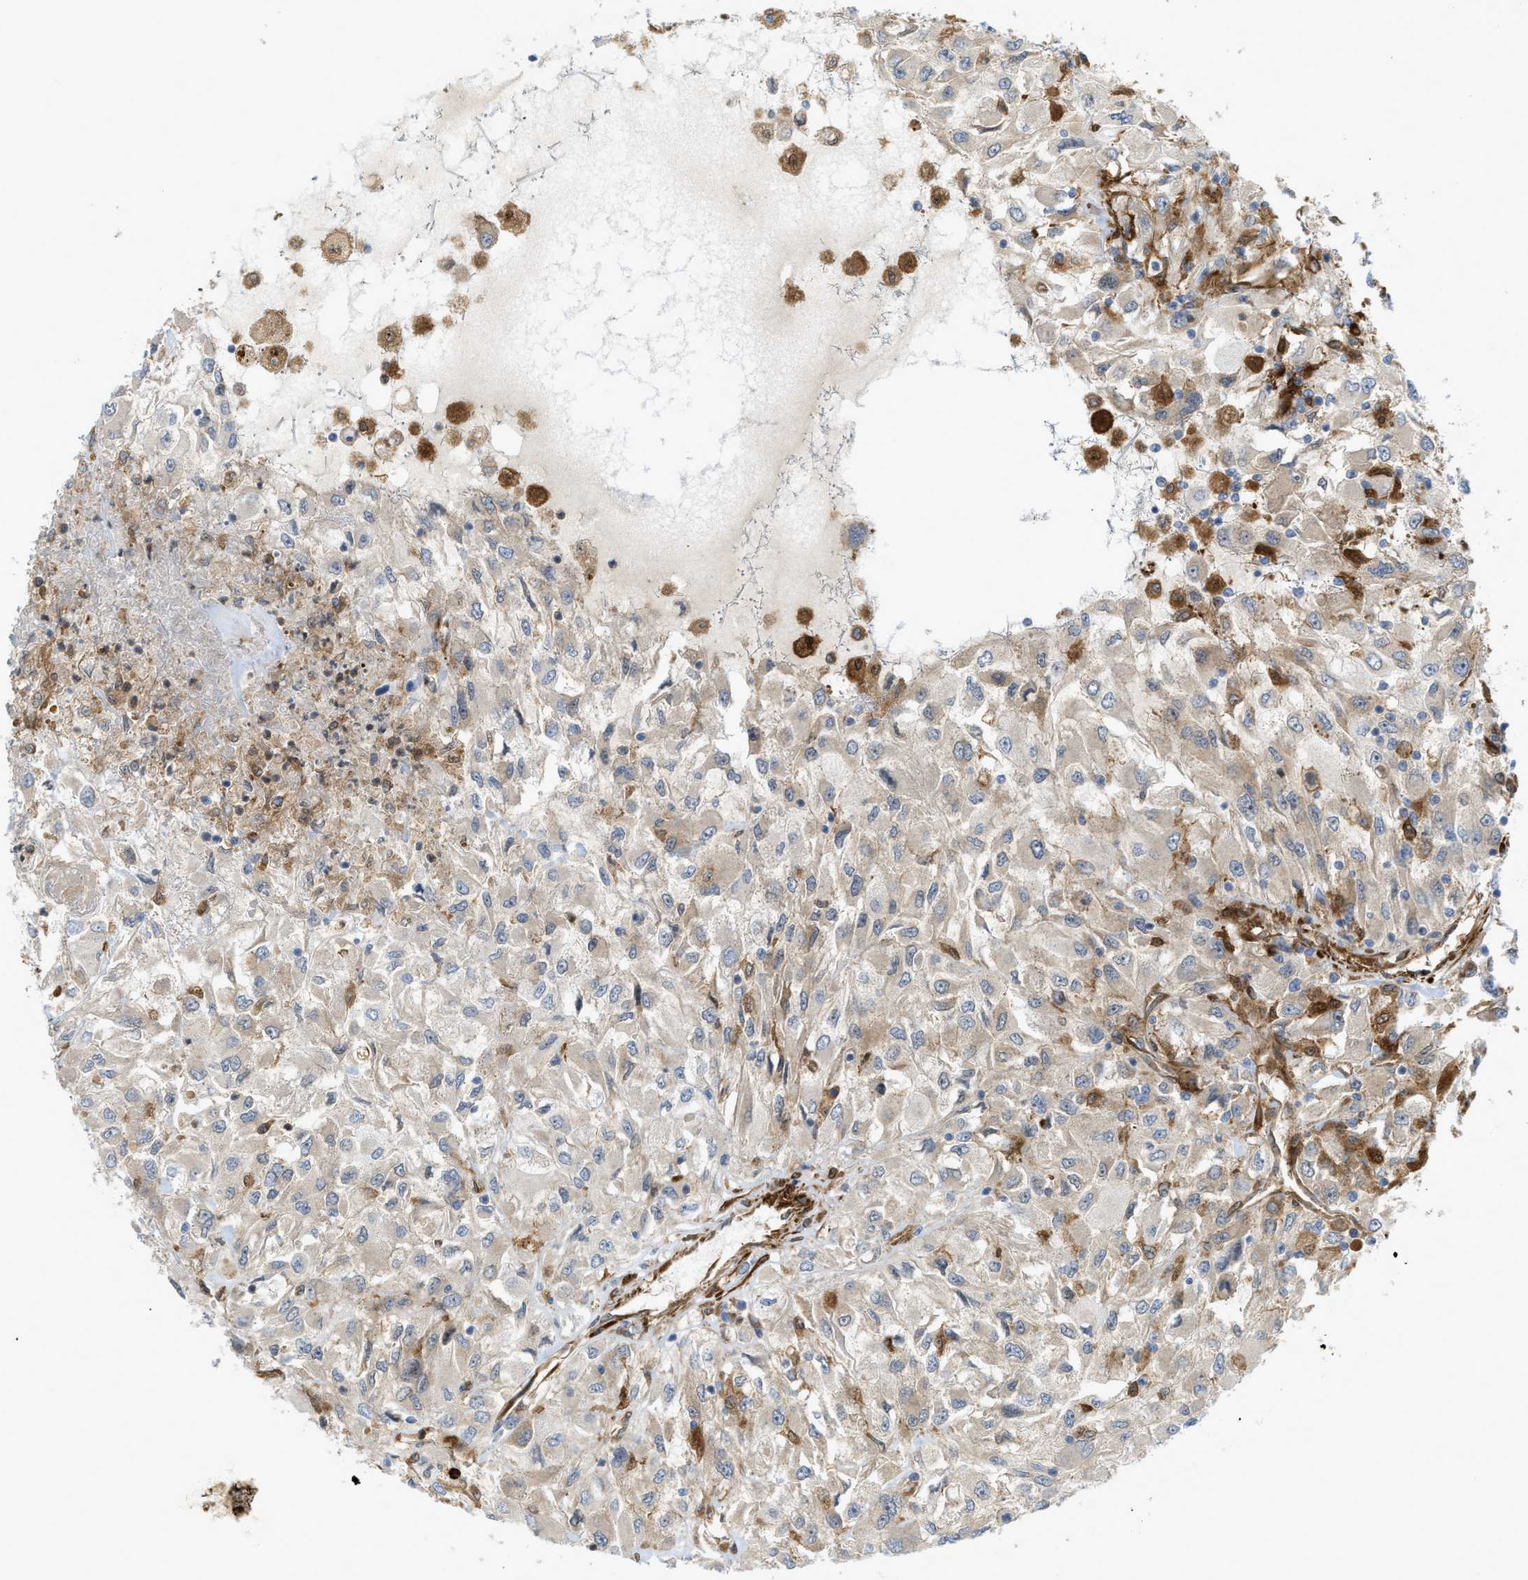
{"staining": {"intensity": "weak", "quantity": "25%-75%", "location": "cytoplasmic/membranous"}, "tissue": "renal cancer", "cell_type": "Tumor cells", "image_type": "cancer", "snomed": [{"axis": "morphology", "description": "Adenocarcinoma, NOS"}, {"axis": "topography", "description": "Kidney"}], "caption": "Protein analysis of renal adenocarcinoma tissue reveals weak cytoplasmic/membranous expression in approximately 25%-75% of tumor cells.", "gene": "PICALM", "patient": {"sex": "female", "age": 52}}